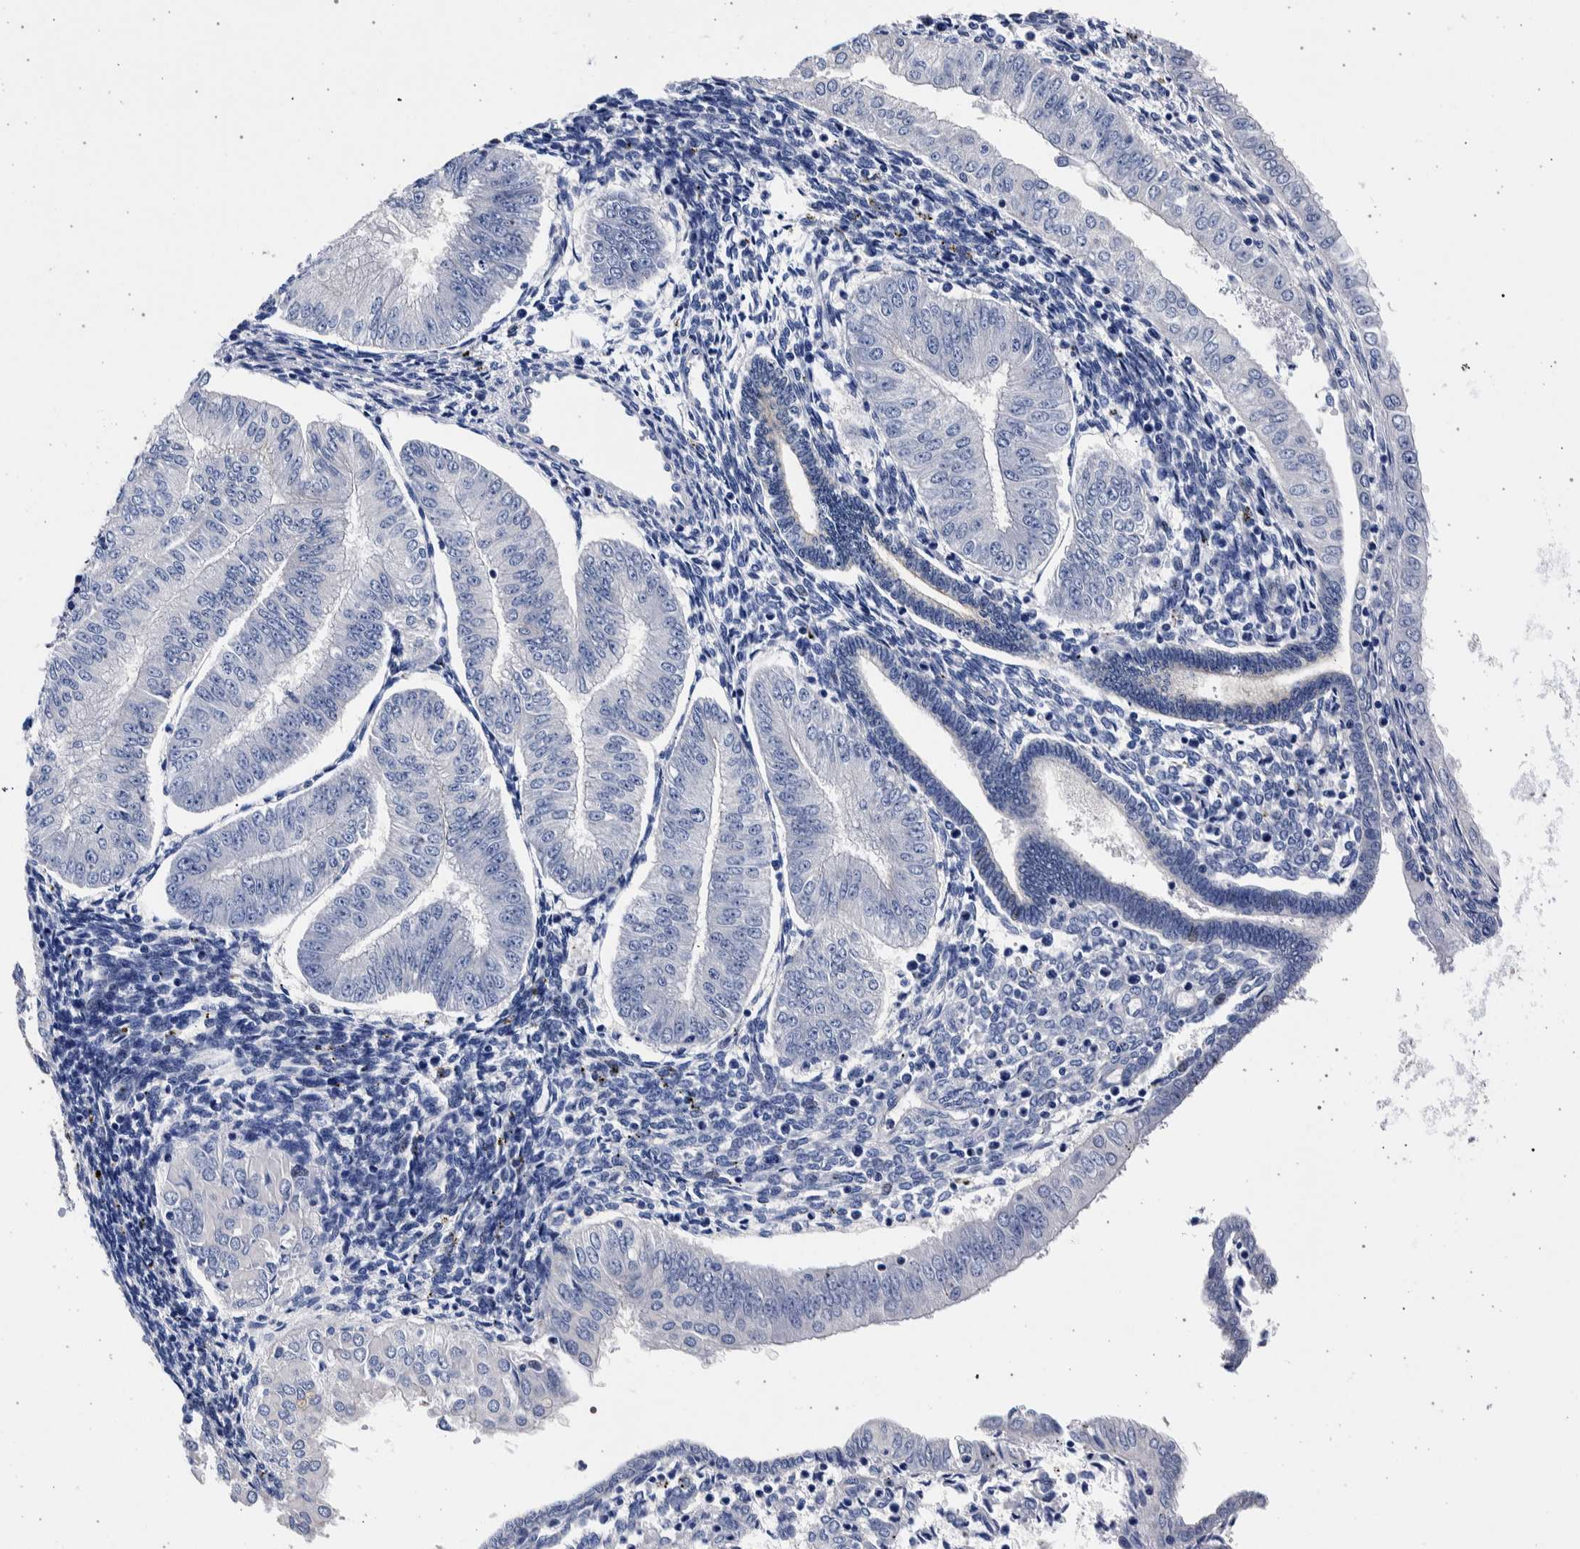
{"staining": {"intensity": "negative", "quantity": "none", "location": "none"}, "tissue": "endometrial cancer", "cell_type": "Tumor cells", "image_type": "cancer", "snomed": [{"axis": "morphology", "description": "Normal tissue, NOS"}, {"axis": "morphology", "description": "Adenocarcinoma, NOS"}, {"axis": "topography", "description": "Endometrium"}], "caption": "Immunohistochemistry (IHC) image of neoplastic tissue: human adenocarcinoma (endometrial) stained with DAB (3,3'-diaminobenzidine) demonstrates no significant protein positivity in tumor cells.", "gene": "NIBAN2", "patient": {"sex": "female", "age": 53}}